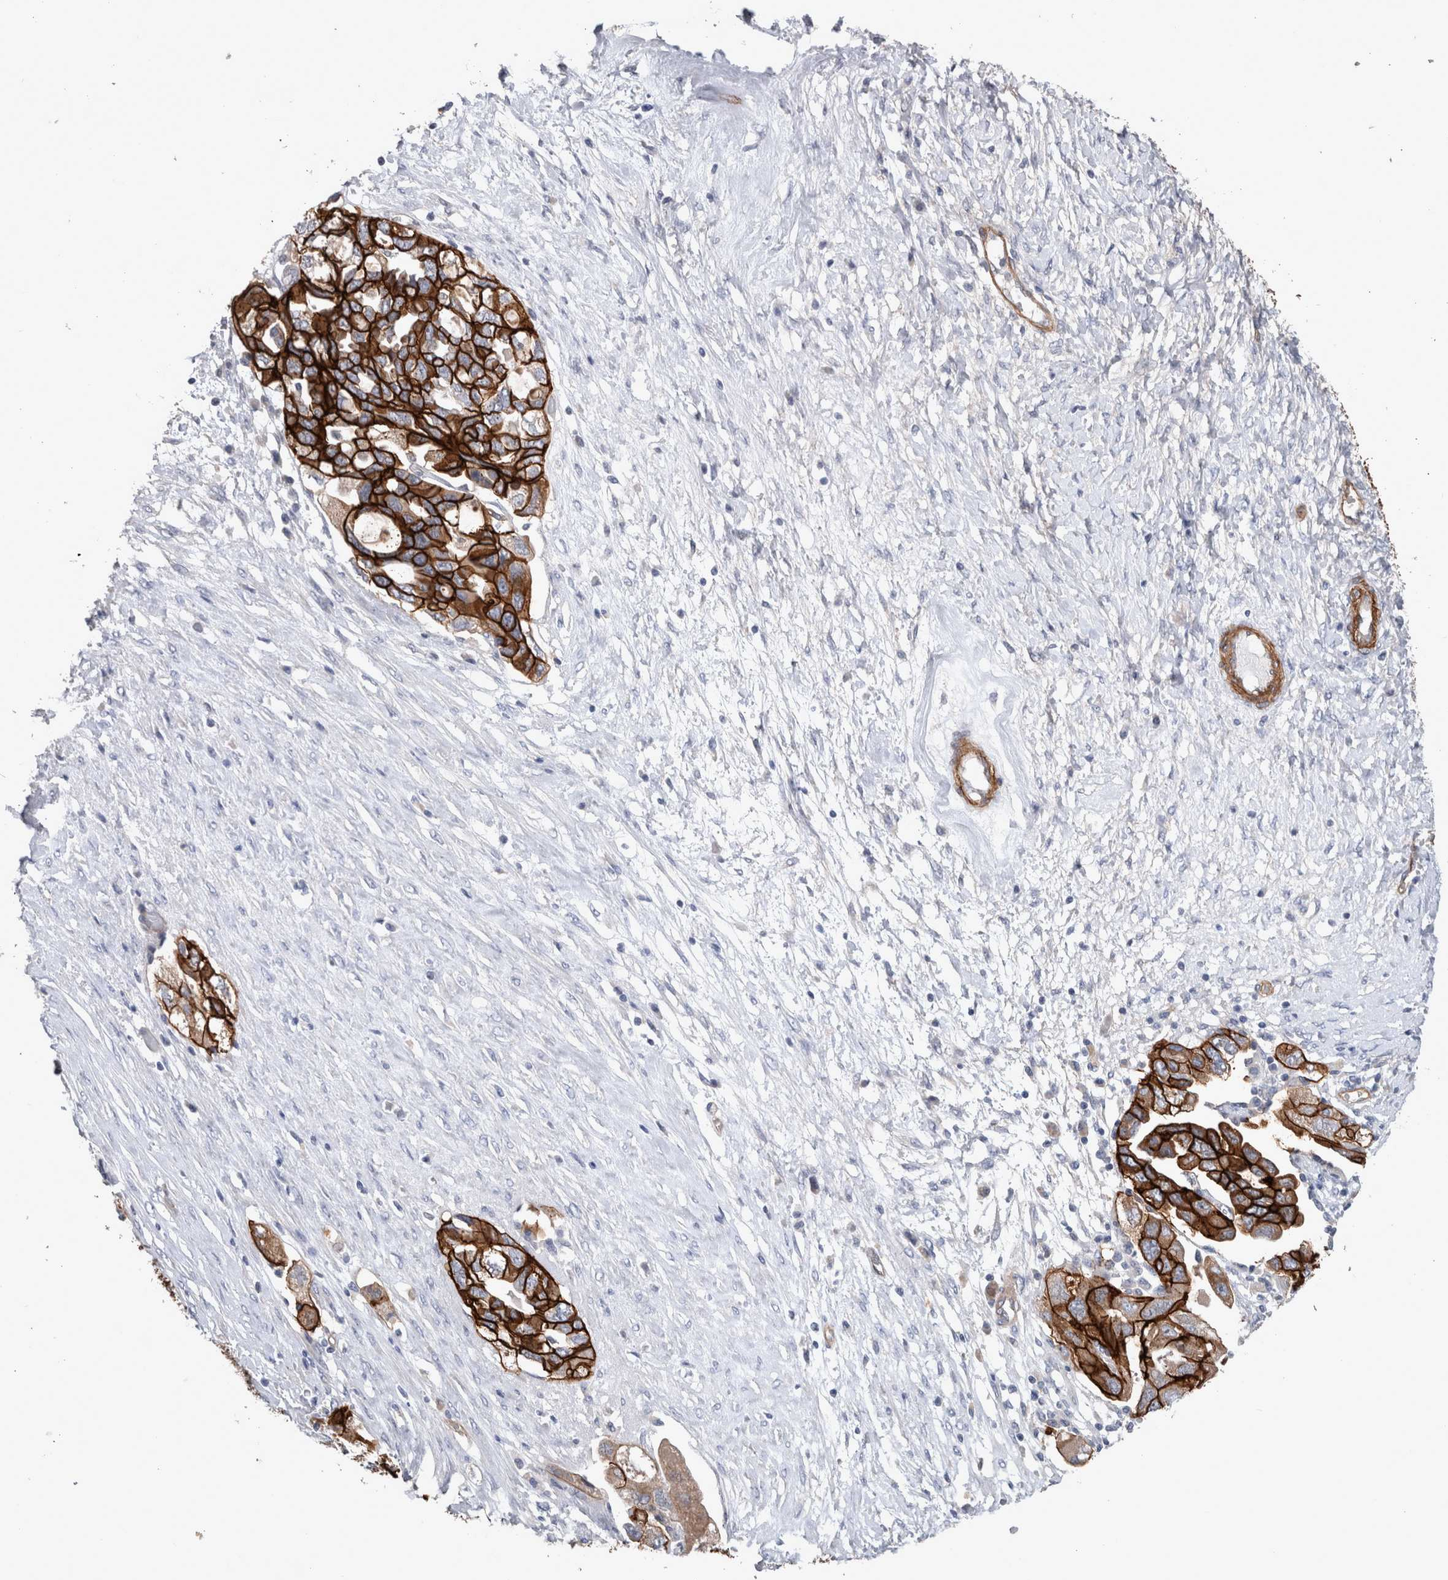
{"staining": {"intensity": "strong", "quantity": ">75%", "location": "cytoplasmic/membranous"}, "tissue": "ovarian cancer", "cell_type": "Tumor cells", "image_type": "cancer", "snomed": [{"axis": "morphology", "description": "Carcinoma, NOS"}, {"axis": "morphology", "description": "Cystadenocarcinoma, serous, NOS"}, {"axis": "topography", "description": "Ovary"}], "caption": "Human carcinoma (ovarian) stained with a brown dye reveals strong cytoplasmic/membranous positive positivity in approximately >75% of tumor cells.", "gene": "BCAM", "patient": {"sex": "female", "age": 69}}